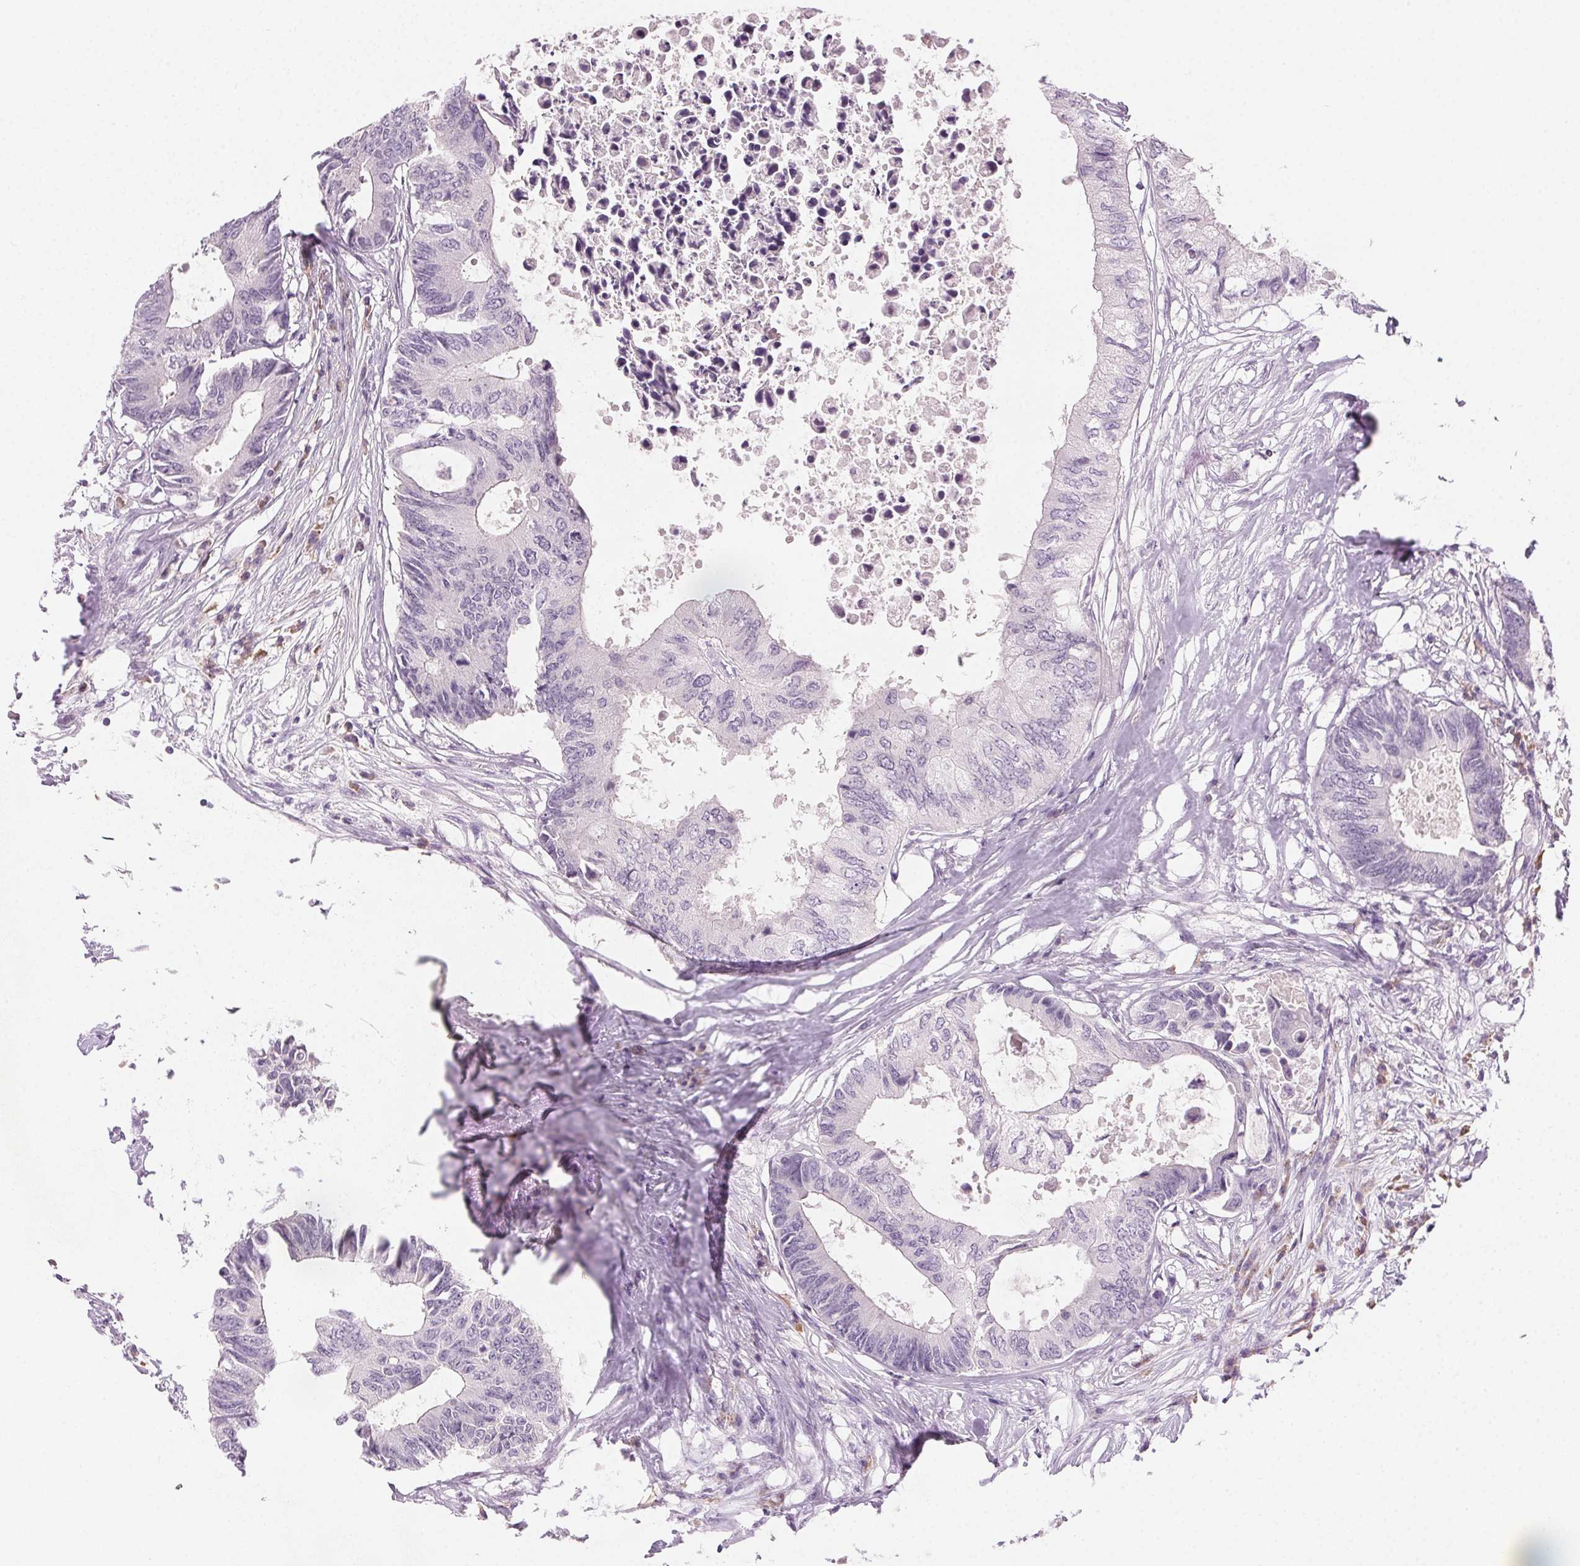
{"staining": {"intensity": "negative", "quantity": "none", "location": "none"}, "tissue": "colorectal cancer", "cell_type": "Tumor cells", "image_type": "cancer", "snomed": [{"axis": "morphology", "description": "Adenocarcinoma, NOS"}, {"axis": "topography", "description": "Colon"}], "caption": "This is a histopathology image of immunohistochemistry staining of adenocarcinoma (colorectal), which shows no expression in tumor cells.", "gene": "HSF5", "patient": {"sex": "male", "age": 71}}